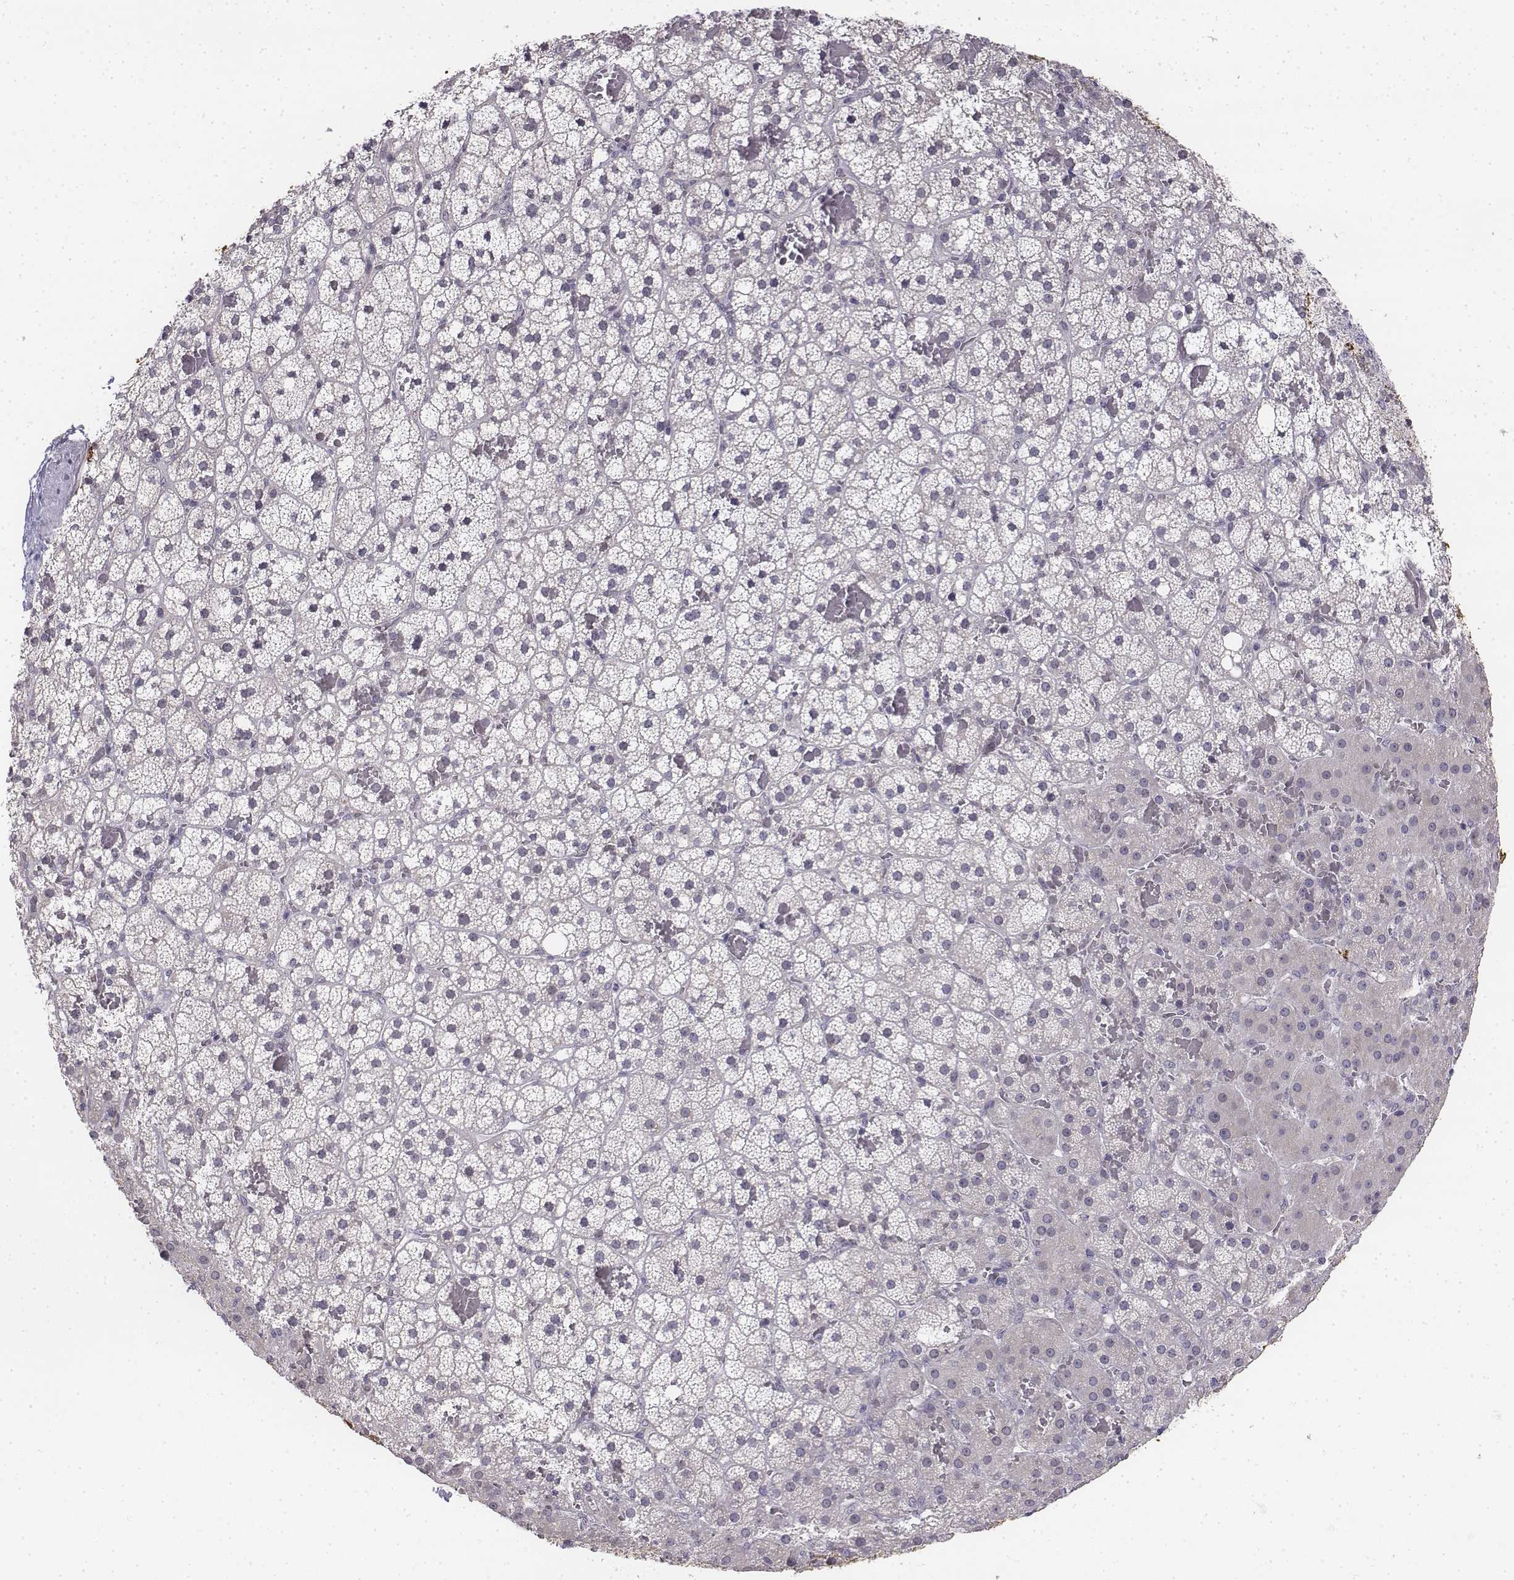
{"staining": {"intensity": "moderate", "quantity": "25%-75%", "location": "cytoplasmic/membranous"}, "tissue": "adrenal gland", "cell_type": "Glandular cells", "image_type": "normal", "snomed": [{"axis": "morphology", "description": "Normal tissue, NOS"}, {"axis": "topography", "description": "Adrenal gland"}], "caption": "DAB (3,3'-diaminobenzidine) immunohistochemical staining of unremarkable human adrenal gland demonstrates moderate cytoplasmic/membranous protein expression in about 25%-75% of glandular cells. The protein of interest is stained brown, and the nuclei are stained in blue (DAB IHC with brightfield microscopy, high magnification).", "gene": "PENK", "patient": {"sex": "male", "age": 53}}